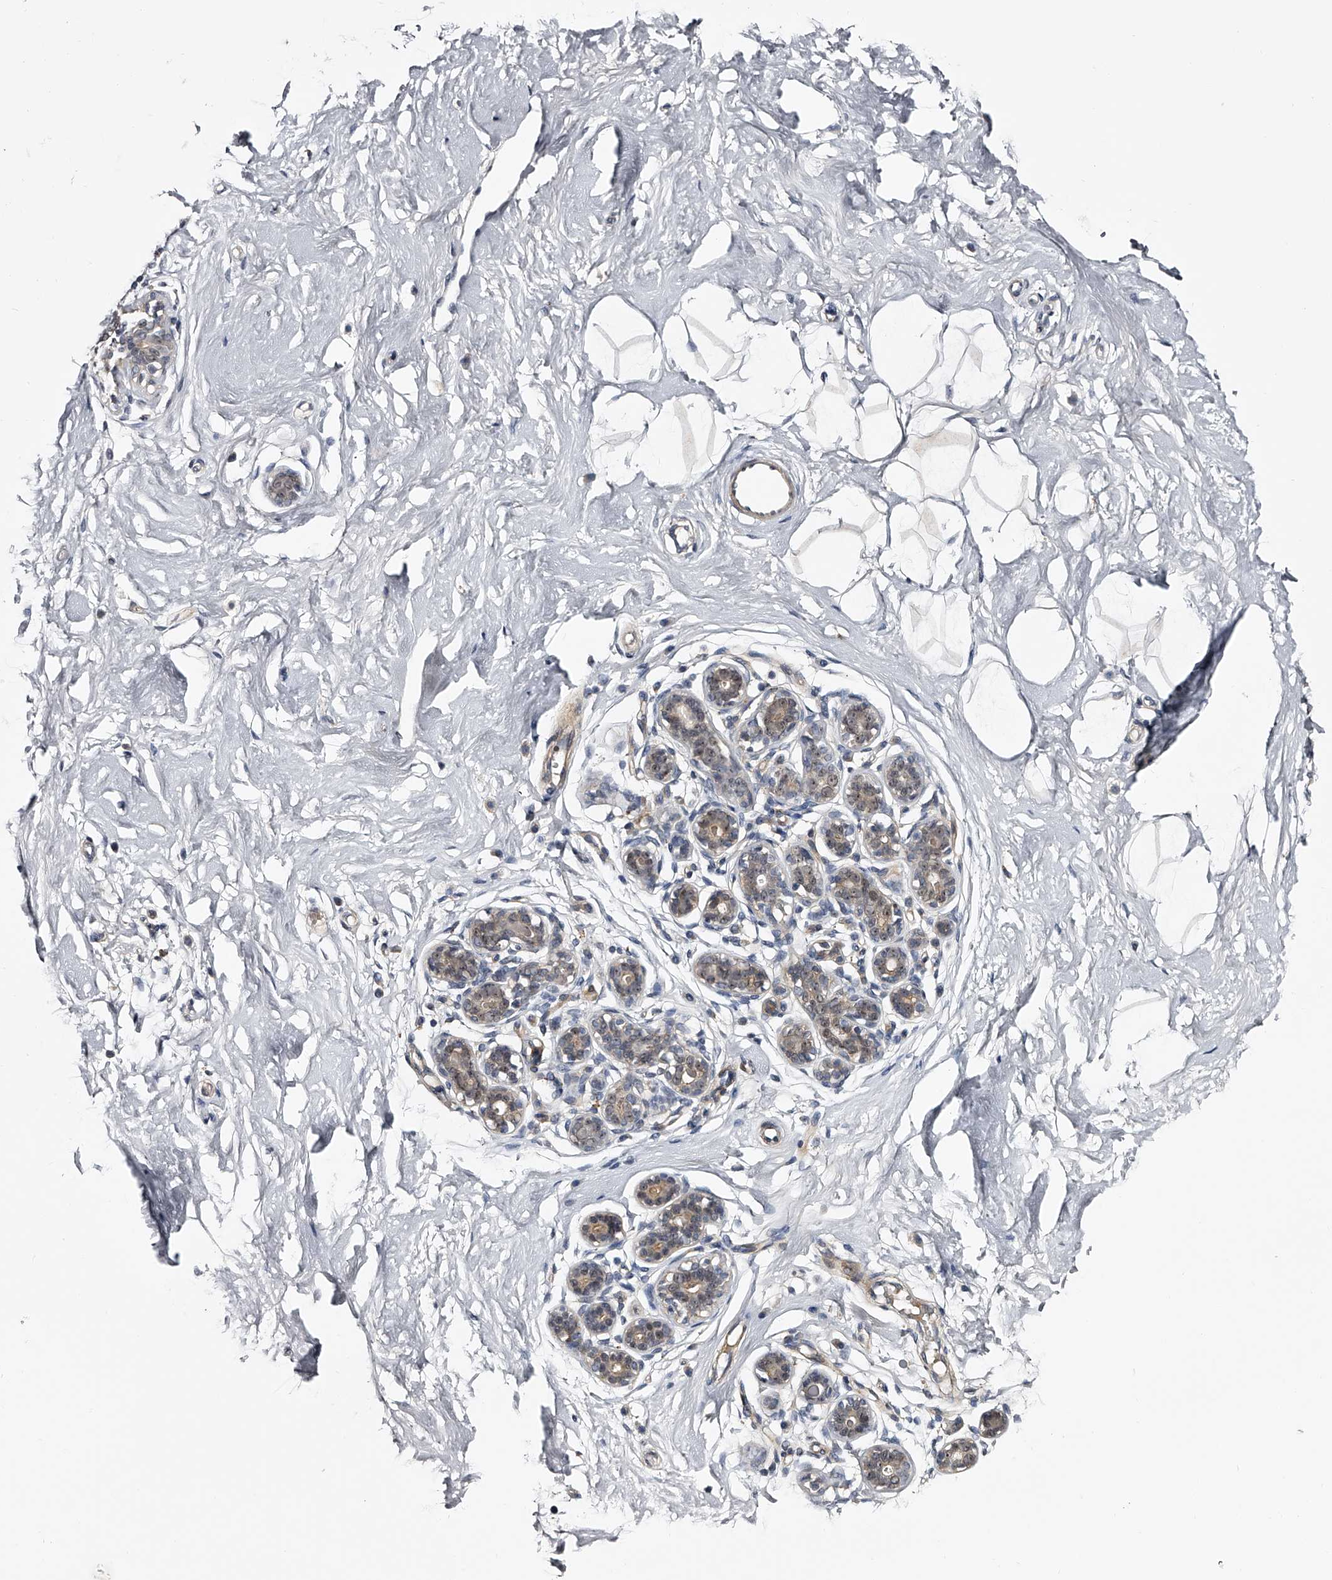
{"staining": {"intensity": "negative", "quantity": "none", "location": "none"}, "tissue": "breast", "cell_type": "Adipocytes", "image_type": "normal", "snomed": [{"axis": "morphology", "description": "Normal tissue, NOS"}, {"axis": "morphology", "description": "Adenoma, NOS"}, {"axis": "topography", "description": "Breast"}], "caption": "Human breast stained for a protein using immunohistochemistry (IHC) demonstrates no positivity in adipocytes.", "gene": "MDN1", "patient": {"sex": "female", "age": 23}}